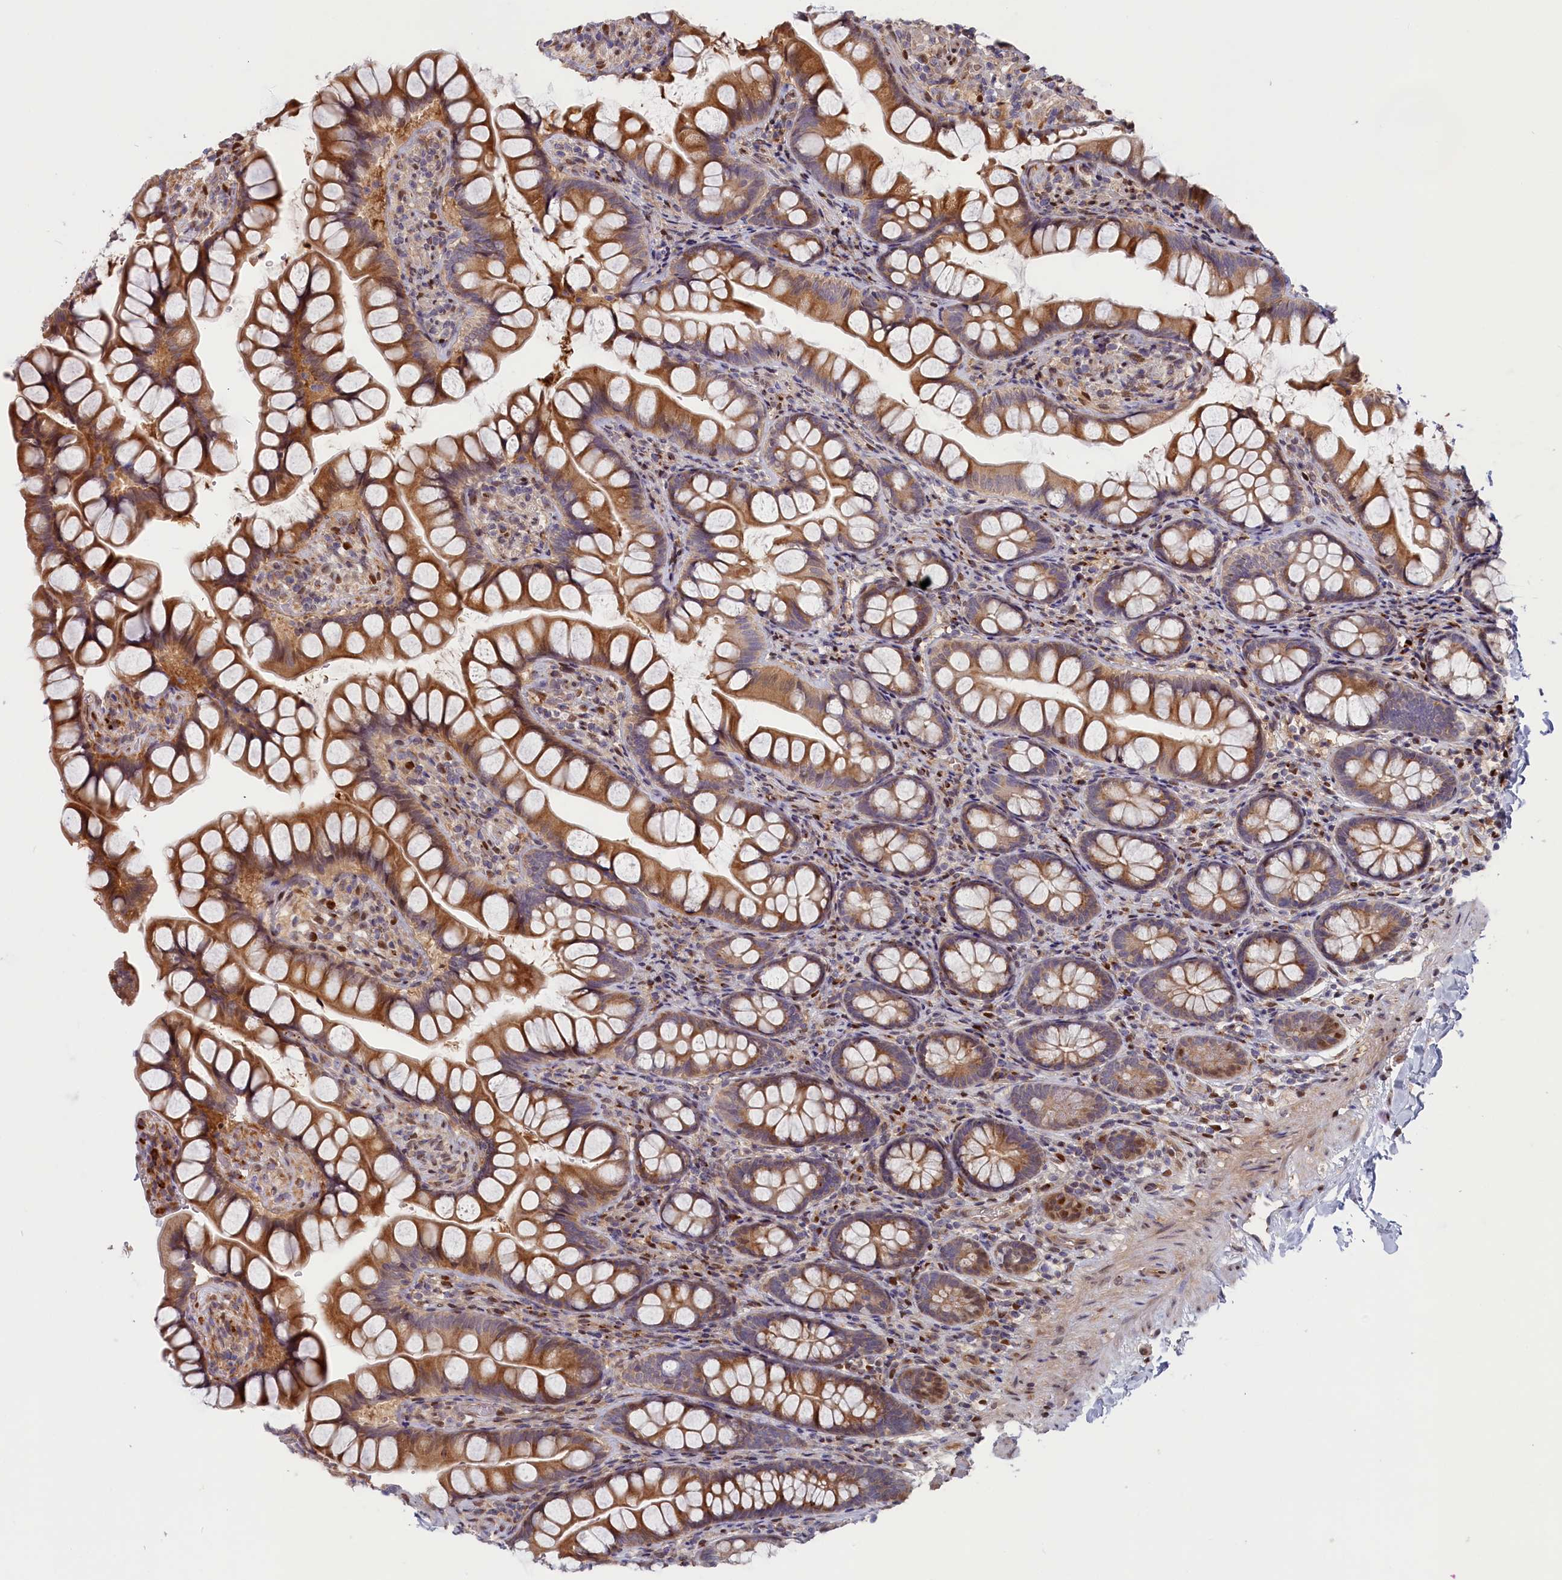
{"staining": {"intensity": "moderate", "quantity": ">75%", "location": "cytoplasmic/membranous,nuclear"}, "tissue": "small intestine", "cell_type": "Glandular cells", "image_type": "normal", "snomed": [{"axis": "morphology", "description": "Normal tissue, NOS"}, {"axis": "topography", "description": "Small intestine"}], "caption": "Immunohistochemistry (IHC) image of unremarkable human small intestine stained for a protein (brown), which reveals medium levels of moderate cytoplasmic/membranous,nuclear staining in approximately >75% of glandular cells.", "gene": "CHST12", "patient": {"sex": "male", "age": 70}}